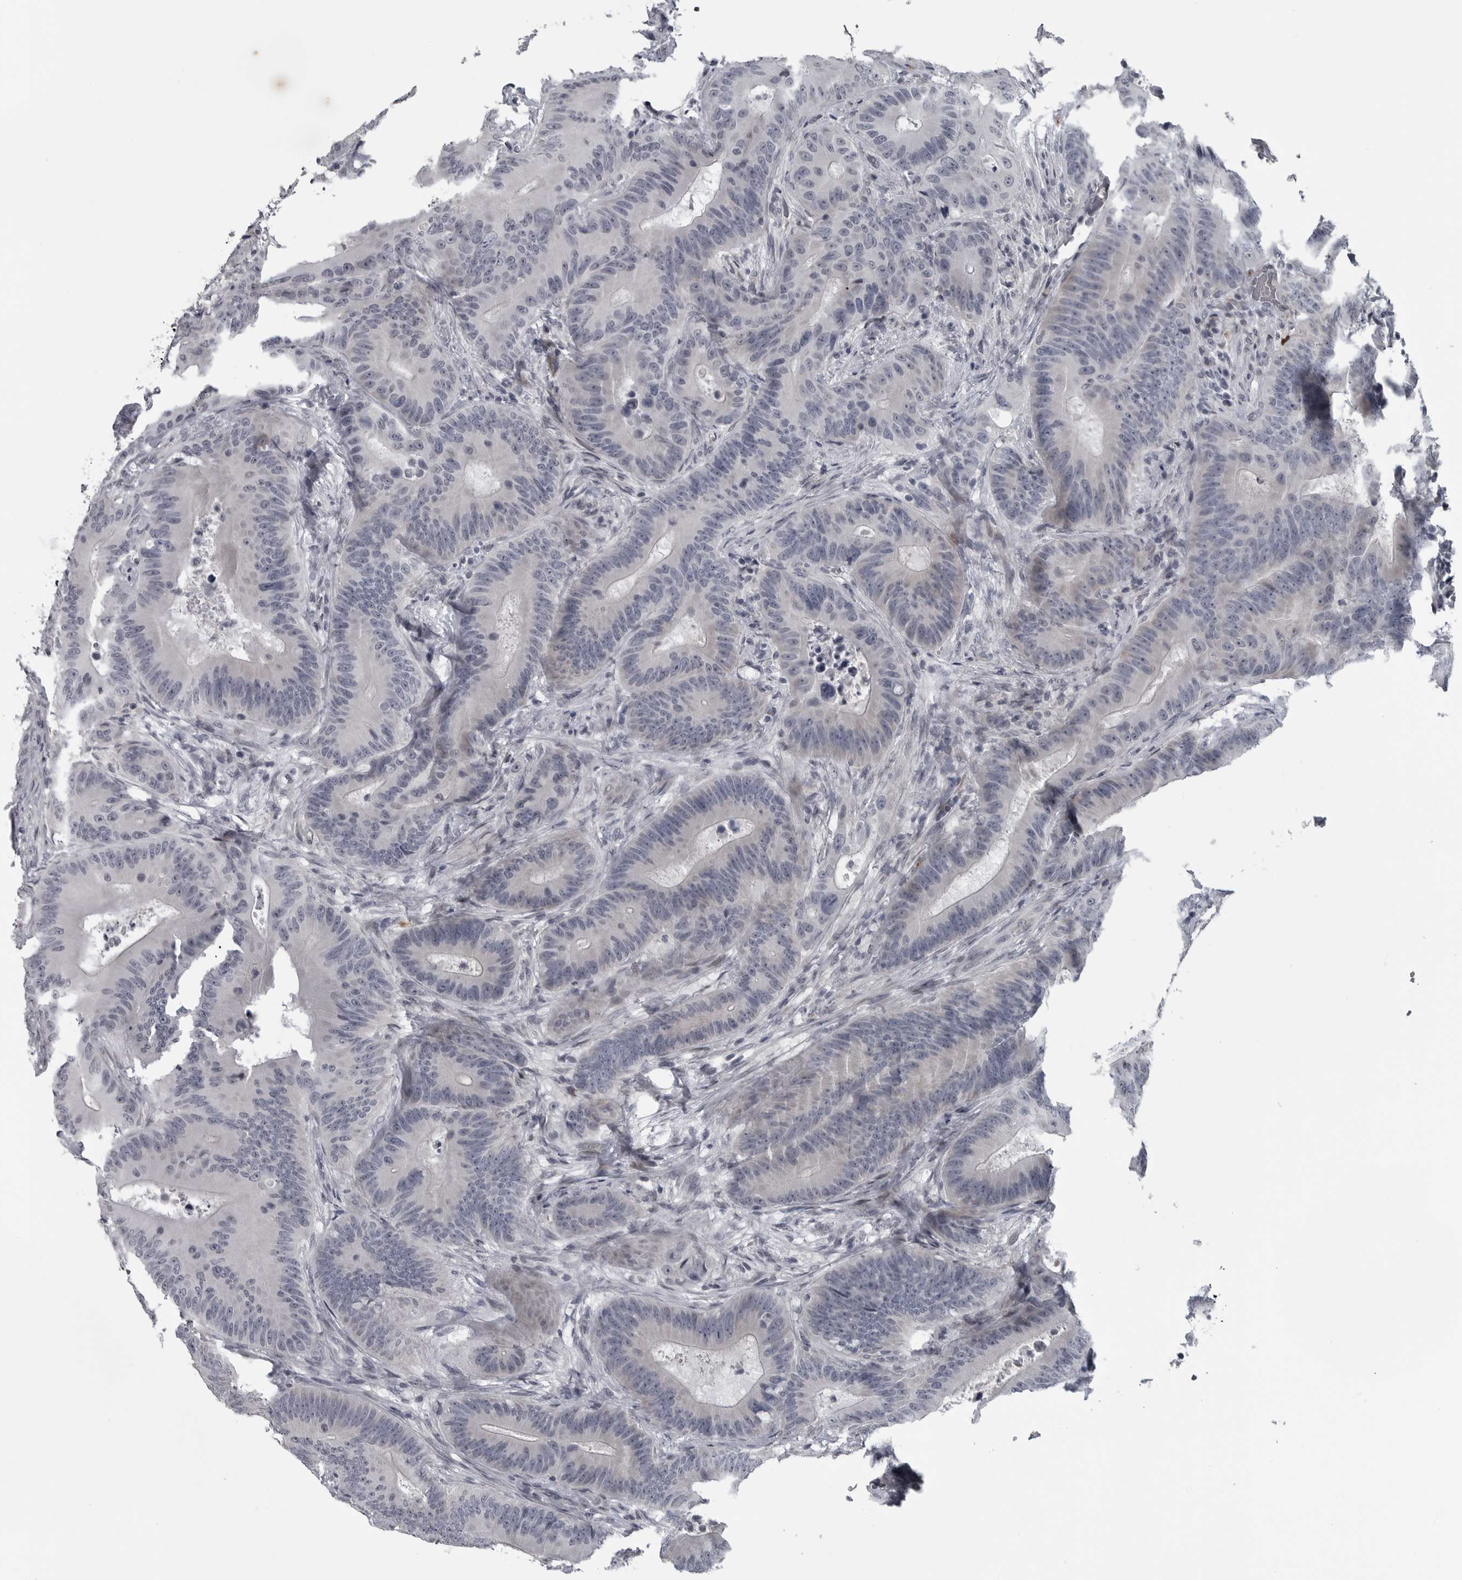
{"staining": {"intensity": "negative", "quantity": "none", "location": "none"}, "tissue": "colorectal cancer", "cell_type": "Tumor cells", "image_type": "cancer", "snomed": [{"axis": "morphology", "description": "Adenocarcinoma, NOS"}, {"axis": "topography", "description": "Colon"}], "caption": "An immunohistochemistry histopathology image of colorectal cancer is shown. There is no staining in tumor cells of colorectal cancer.", "gene": "LYSMD1", "patient": {"sex": "male", "age": 83}}